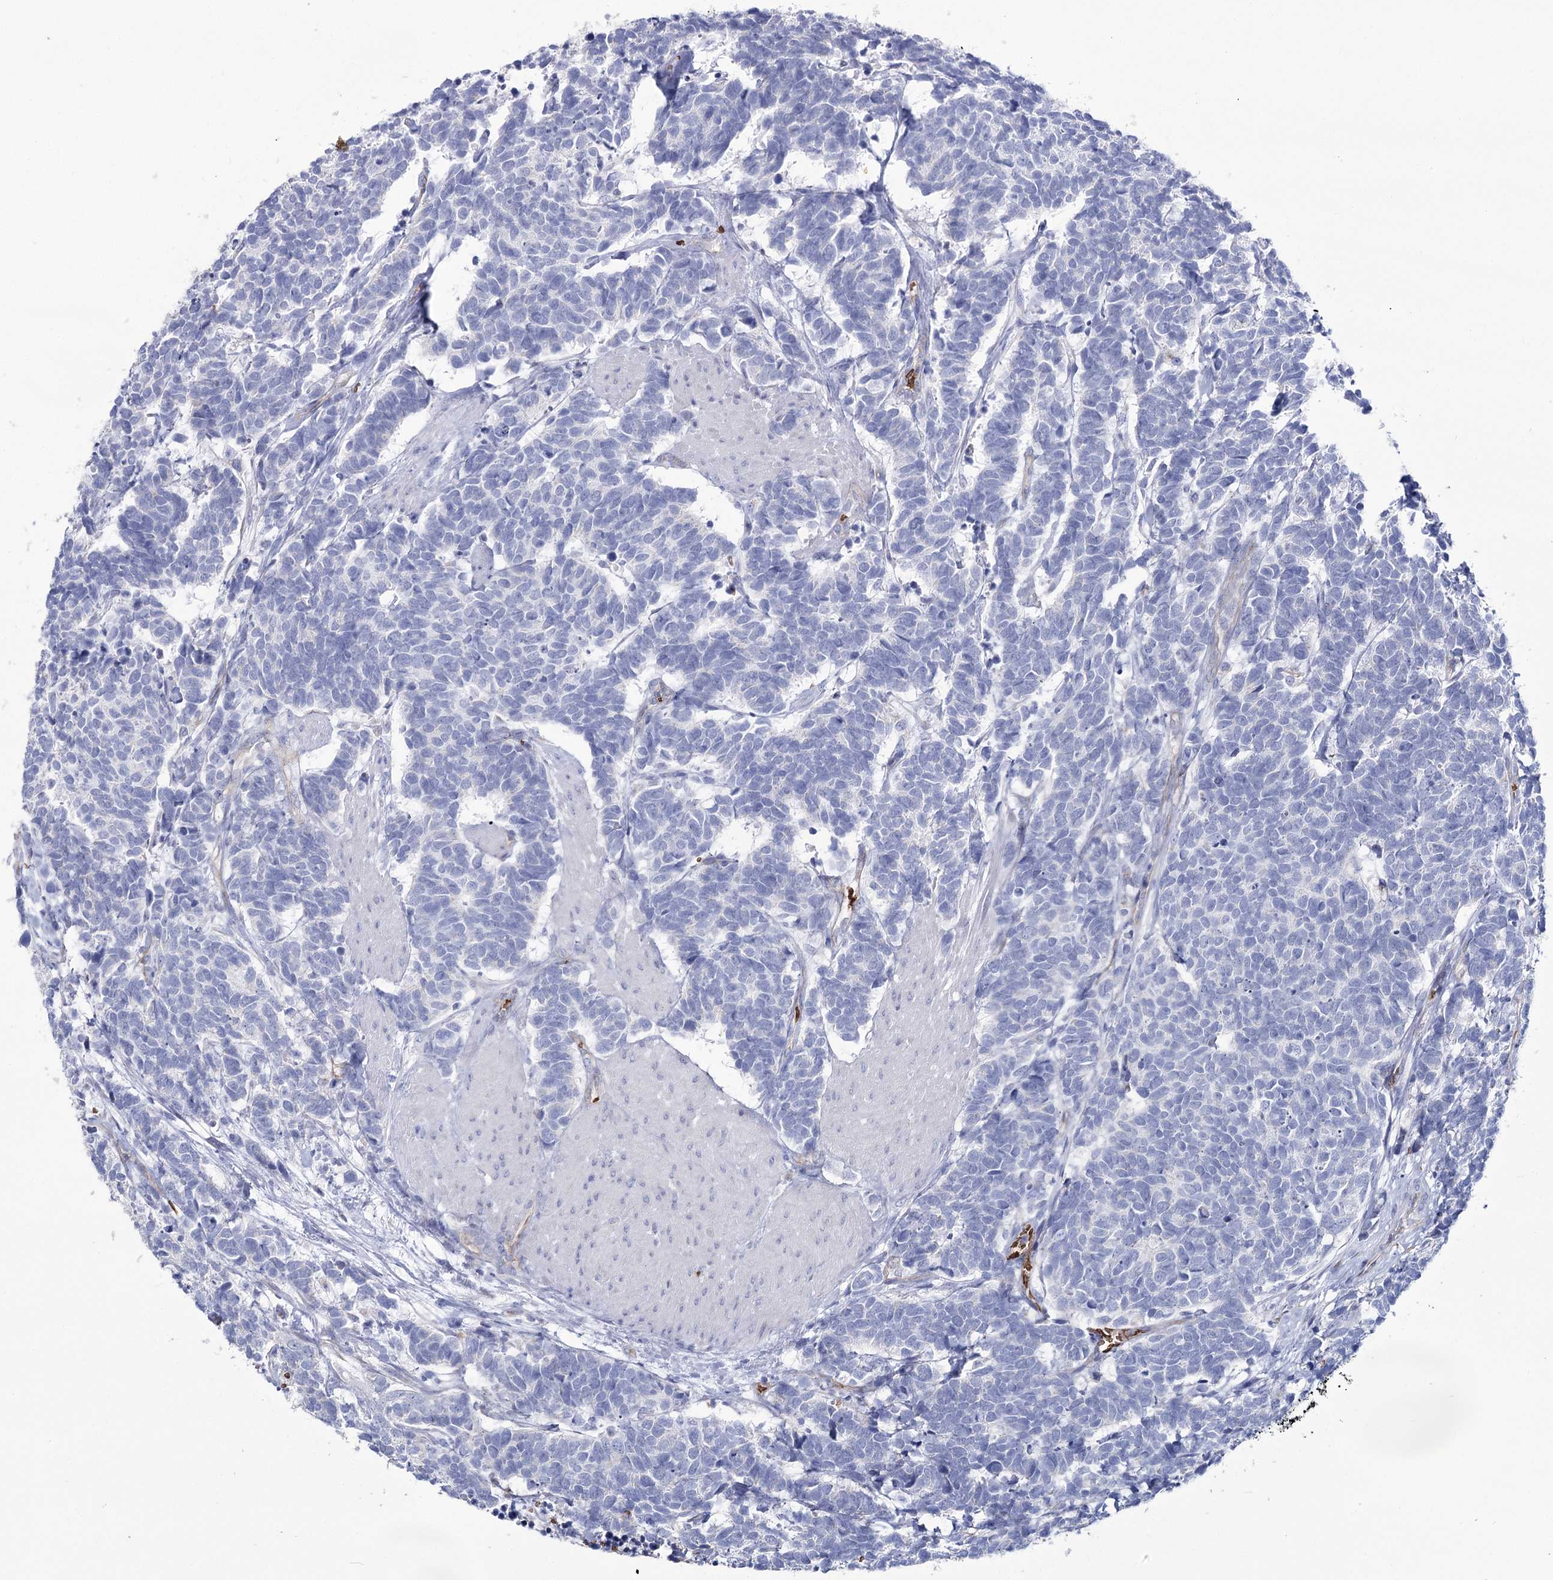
{"staining": {"intensity": "negative", "quantity": "none", "location": "none"}, "tissue": "carcinoid", "cell_type": "Tumor cells", "image_type": "cancer", "snomed": [{"axis": "morphology", "description": "Carcinoma, NOS"}, {"axis": "morphology", "description": "Carcinoid, malignant, NOS"}, {"axis": "topography", "description": "Urinary bladder"}], "caption": "A high-resolution histopathology image shows immunohistochemistry staining of carcinoma, which exhibits no significant expression in tumor cells. (Stains: DAB (3,3'-diaminobenzidine) IHC with hematoxylin counter stain, Microscopy: brightfield microscopy at high magnification).", "gene": "GBF1", "patient": {"sex": "male", "age": 57}}